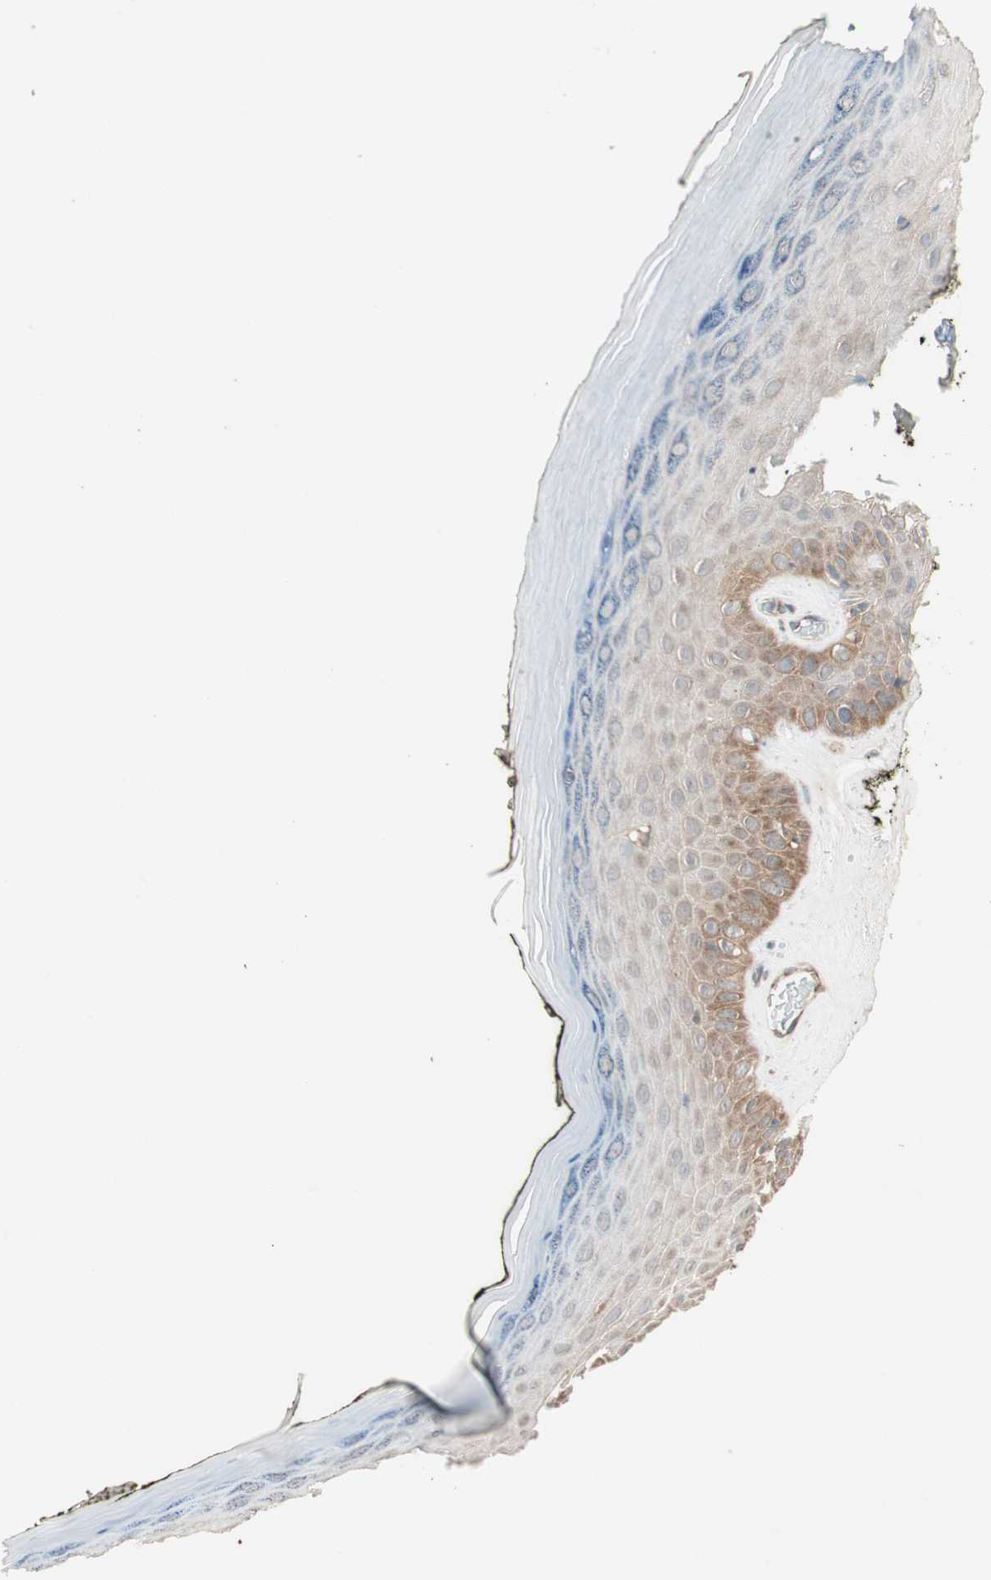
{"staining": {"intensity": "moderate", "quantity": "25%-75%", "location": "cytoplasmic/membranous"}, "tissue": "skin", "cell_type": "Epidermal cells", "image_type": "normal", "snomed": [{"axis": "morphology", "description": "Normal tissue, NOS"}, {"axis": "morphology", "description": "Inflammation, NOS"}, {"axis": "topography", "description": "Vulva"}], "caption": "There is medium levels of moderate cytoplasmic/membranous expression in epidermal cells of unremarkable skin, as demonstrated by immunohistochemical staining (brown color).", "gene": "CHADL", "patient": {"sex": "female", "age": 84}}